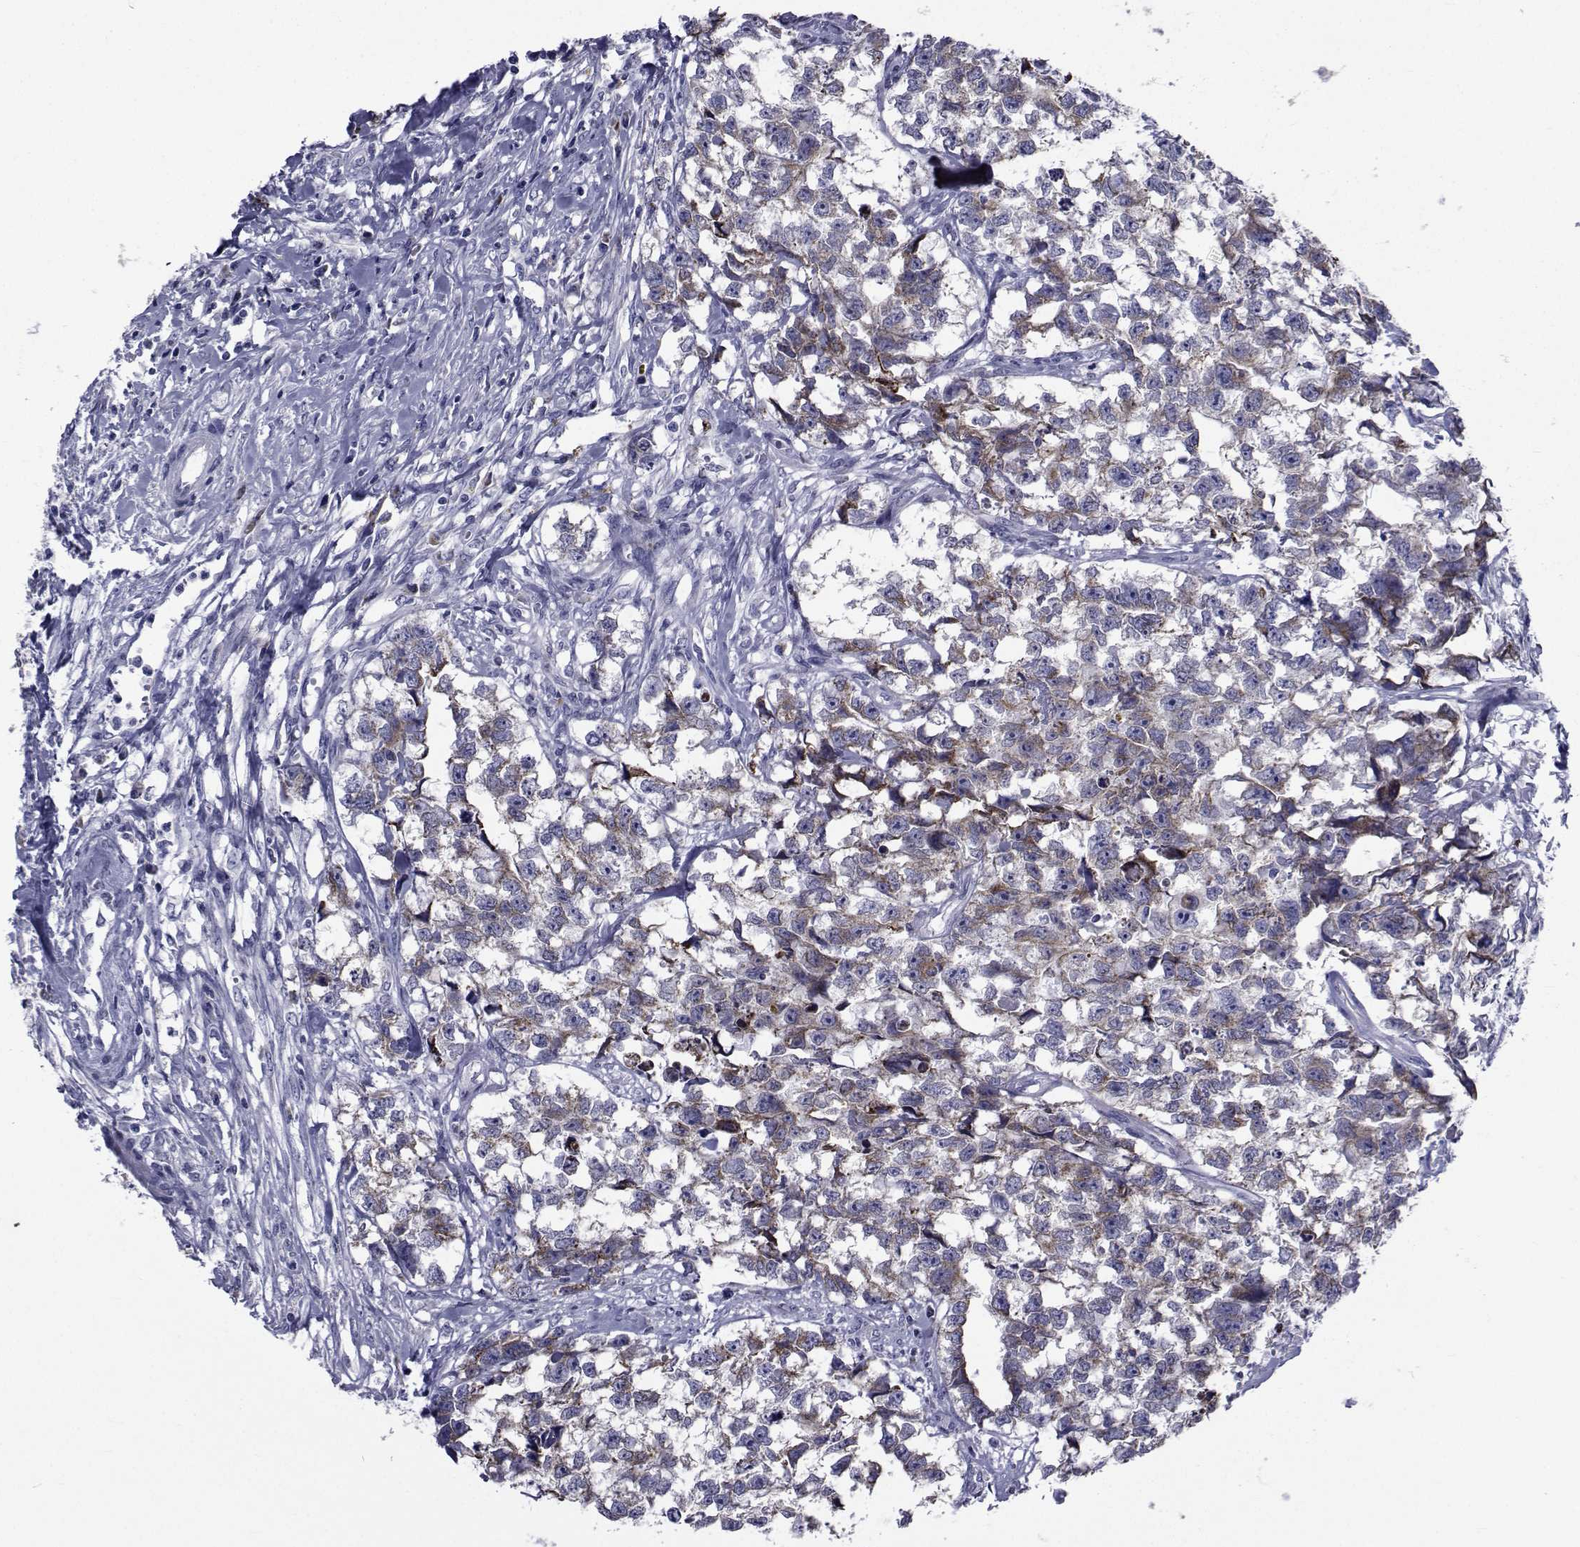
{"staining": {"intensity": "moderate", "quantity": "25%-75%", "location": "cytoplasmic/membranous"}, "tissue": "testis cancer", "cell_type": "Tumor cells", "image_type": "cancer", "snomed": [{"axis": "morphology", "description": "Carcinoma, Embryonal, NOS"}, {"axis": "morphology", "description": "Teratoma, malignant, NOS"}, {"axis": "topography", "description": "Testis"}], "caption": "Tumor cells demonstrate medium levels of moderate cytoplasmic/membranous positivity in about 25%-75% of cells in human malignant teratoma (testis). (IHC, brightfield microscopy, high magnification).", "gene": "ROPN1", "patient": {"sex": "male", "age": 44}}